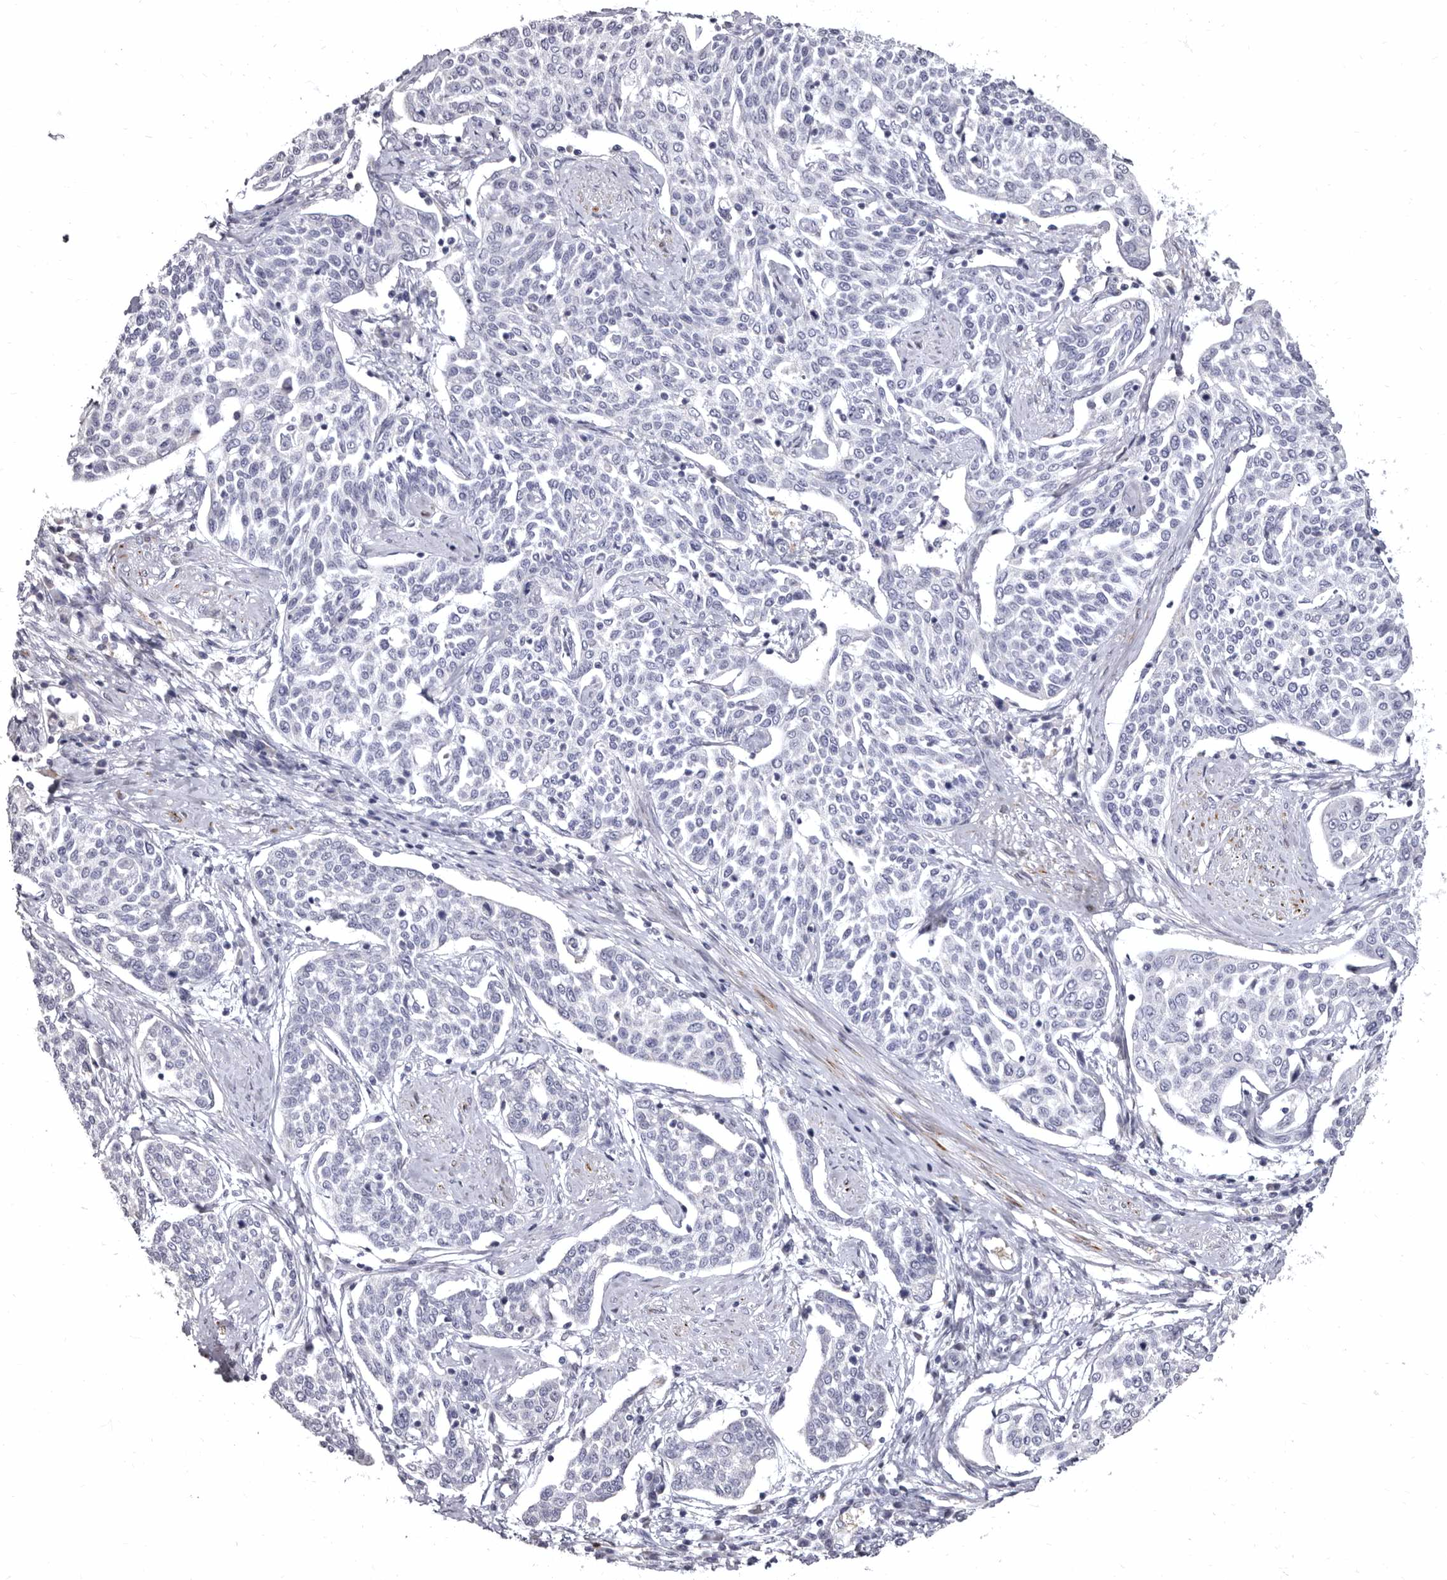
{"staining": {"intensity": "negative", "quantity": "none", "location": "none"}, "tissue": "cervical cancer", "cell_type": "Tumor cells", "image_type": "cancer", "snomed": [{"axis": "morphology", "description": "Squamous cell carcinoma, NOS"}, {"axis": "topography", "description": "Cervix"}], "caption": "Tumor cells are negative for protein expression in human cervical cancer (squamous cell carcinoma).", "gene": "AIDA", "patient": {"sex": "female", "age": 34}}